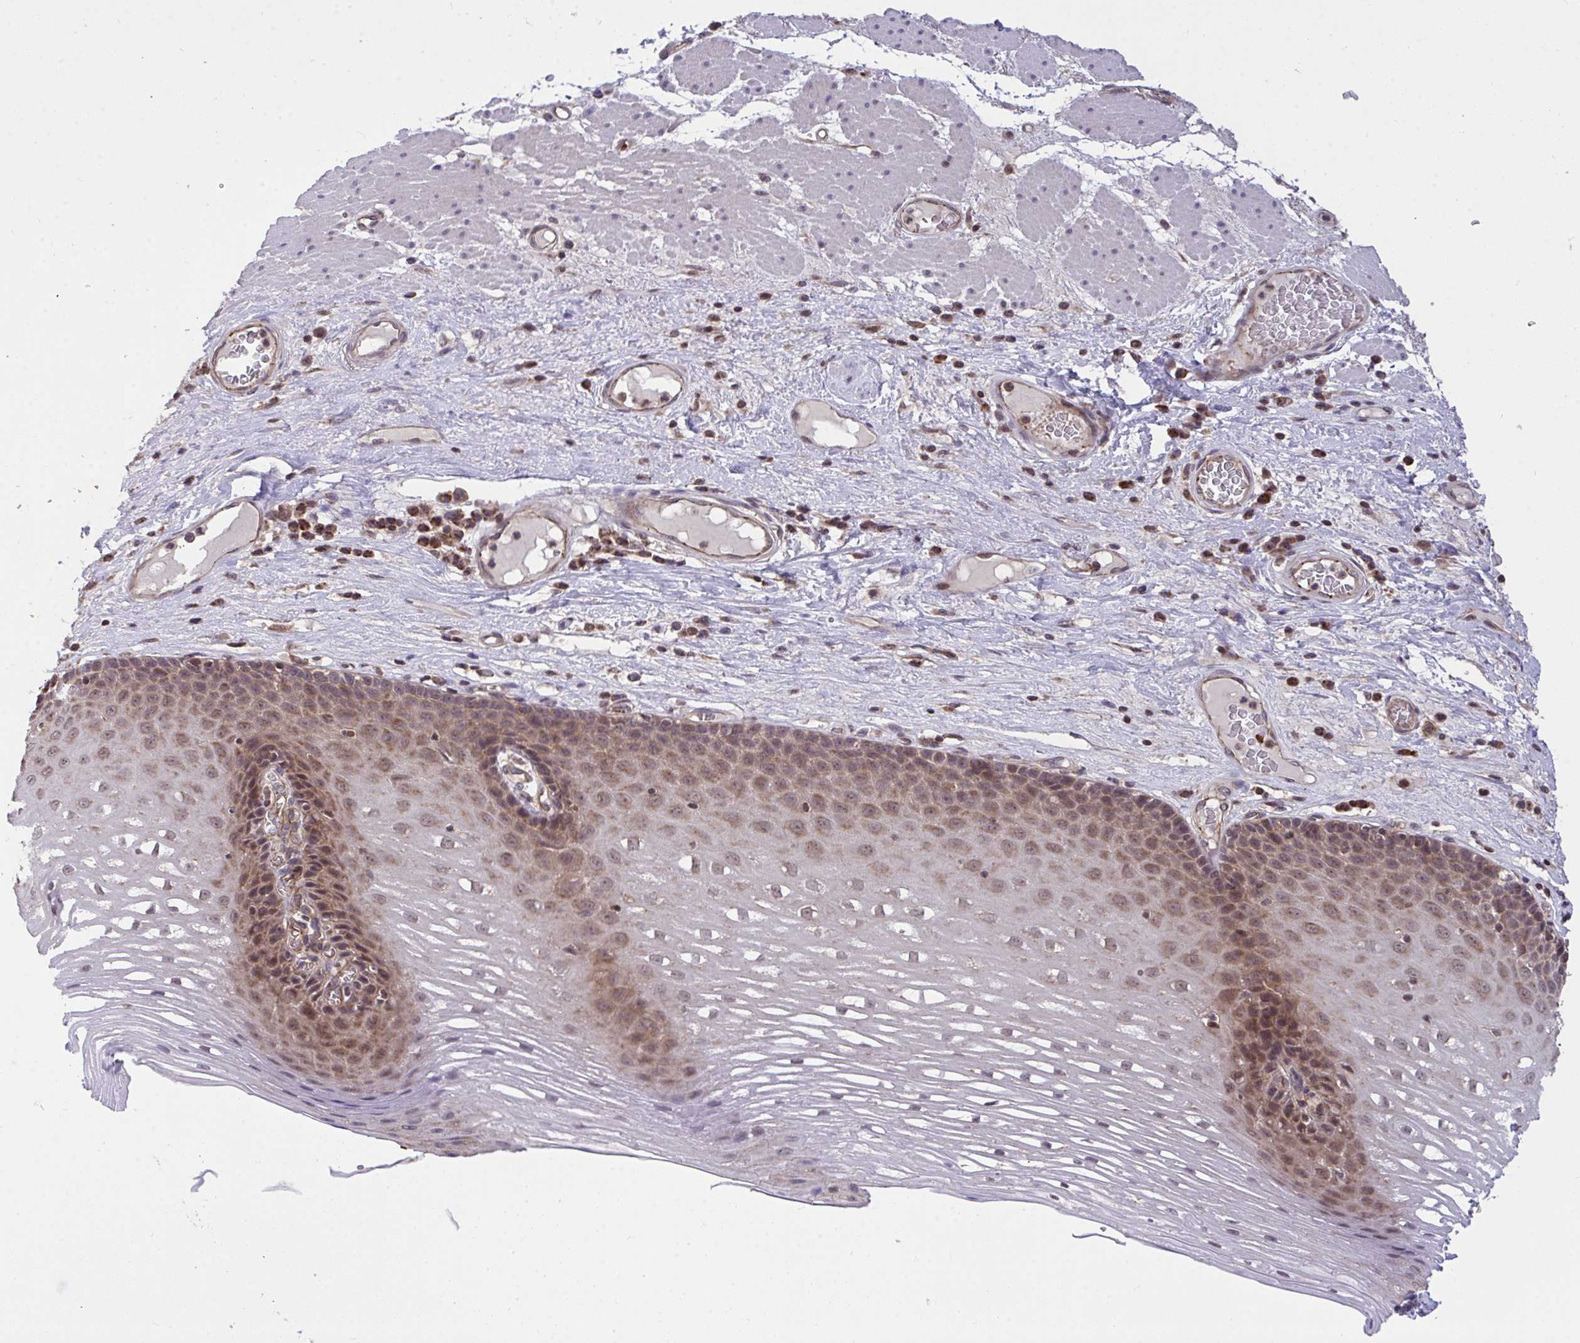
{"staining": {"intensity": "moderate", "quantity": ">75%", "location": "nuclear"}, "tissue": "esophagus", "cell_type": "Squamous epithelial cells", "image_type": "normal", "snomed": [{"axis": "morphology", "description": "Normal tissue, NOS"}, {"axis": "topography", "description": "Esophagus"}], "caption": "Protein expression by immunohistochemistry (IHC) reveals moderate nuclear positivity in about >75% of squamous epithelial cells in benign esophagus.", "gene": "PPP1CA", "patient": {"sex": "male", "age": 62}}